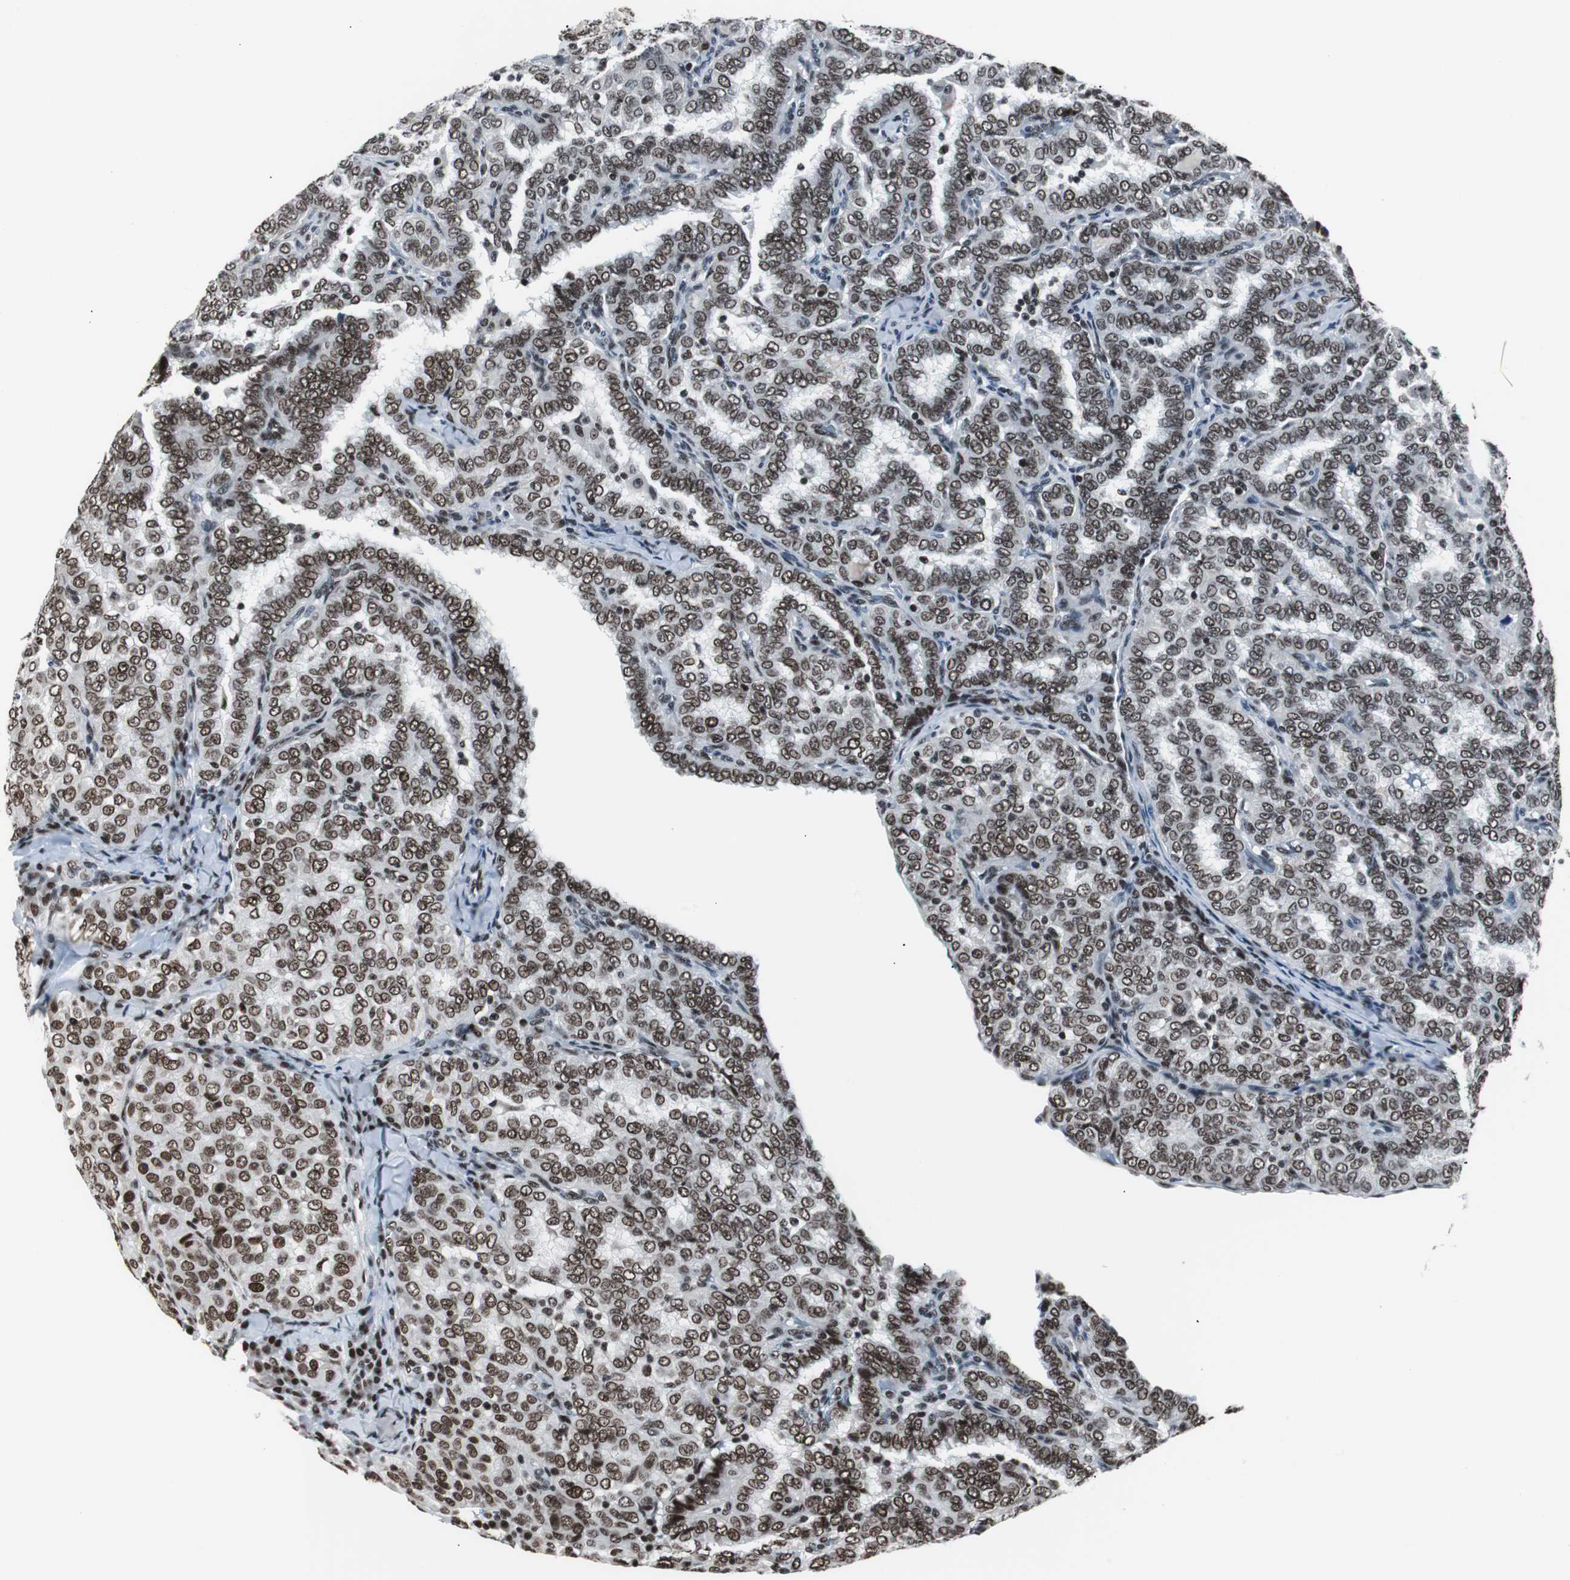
{"staining": {"intensity": "moderate", "quantity": ">75%", "location": "nuclear"}, "tissue": "thyroid cancer", "cell_type": "Tumor cells", "image_type": "cancer", "snomed": [{"axis": "morphology", "description": "Papillary adenocarcinoma, NOS"}, {"axis": "topography", "description": "Thyroid gland"}], "caption": "Thyroid papillary adenocarcinoma stained for a protein displays moderate nuclear positivity in tumor cells.", "gene": "XRCC1", "patient": {"sex": "female", "age": 30}}